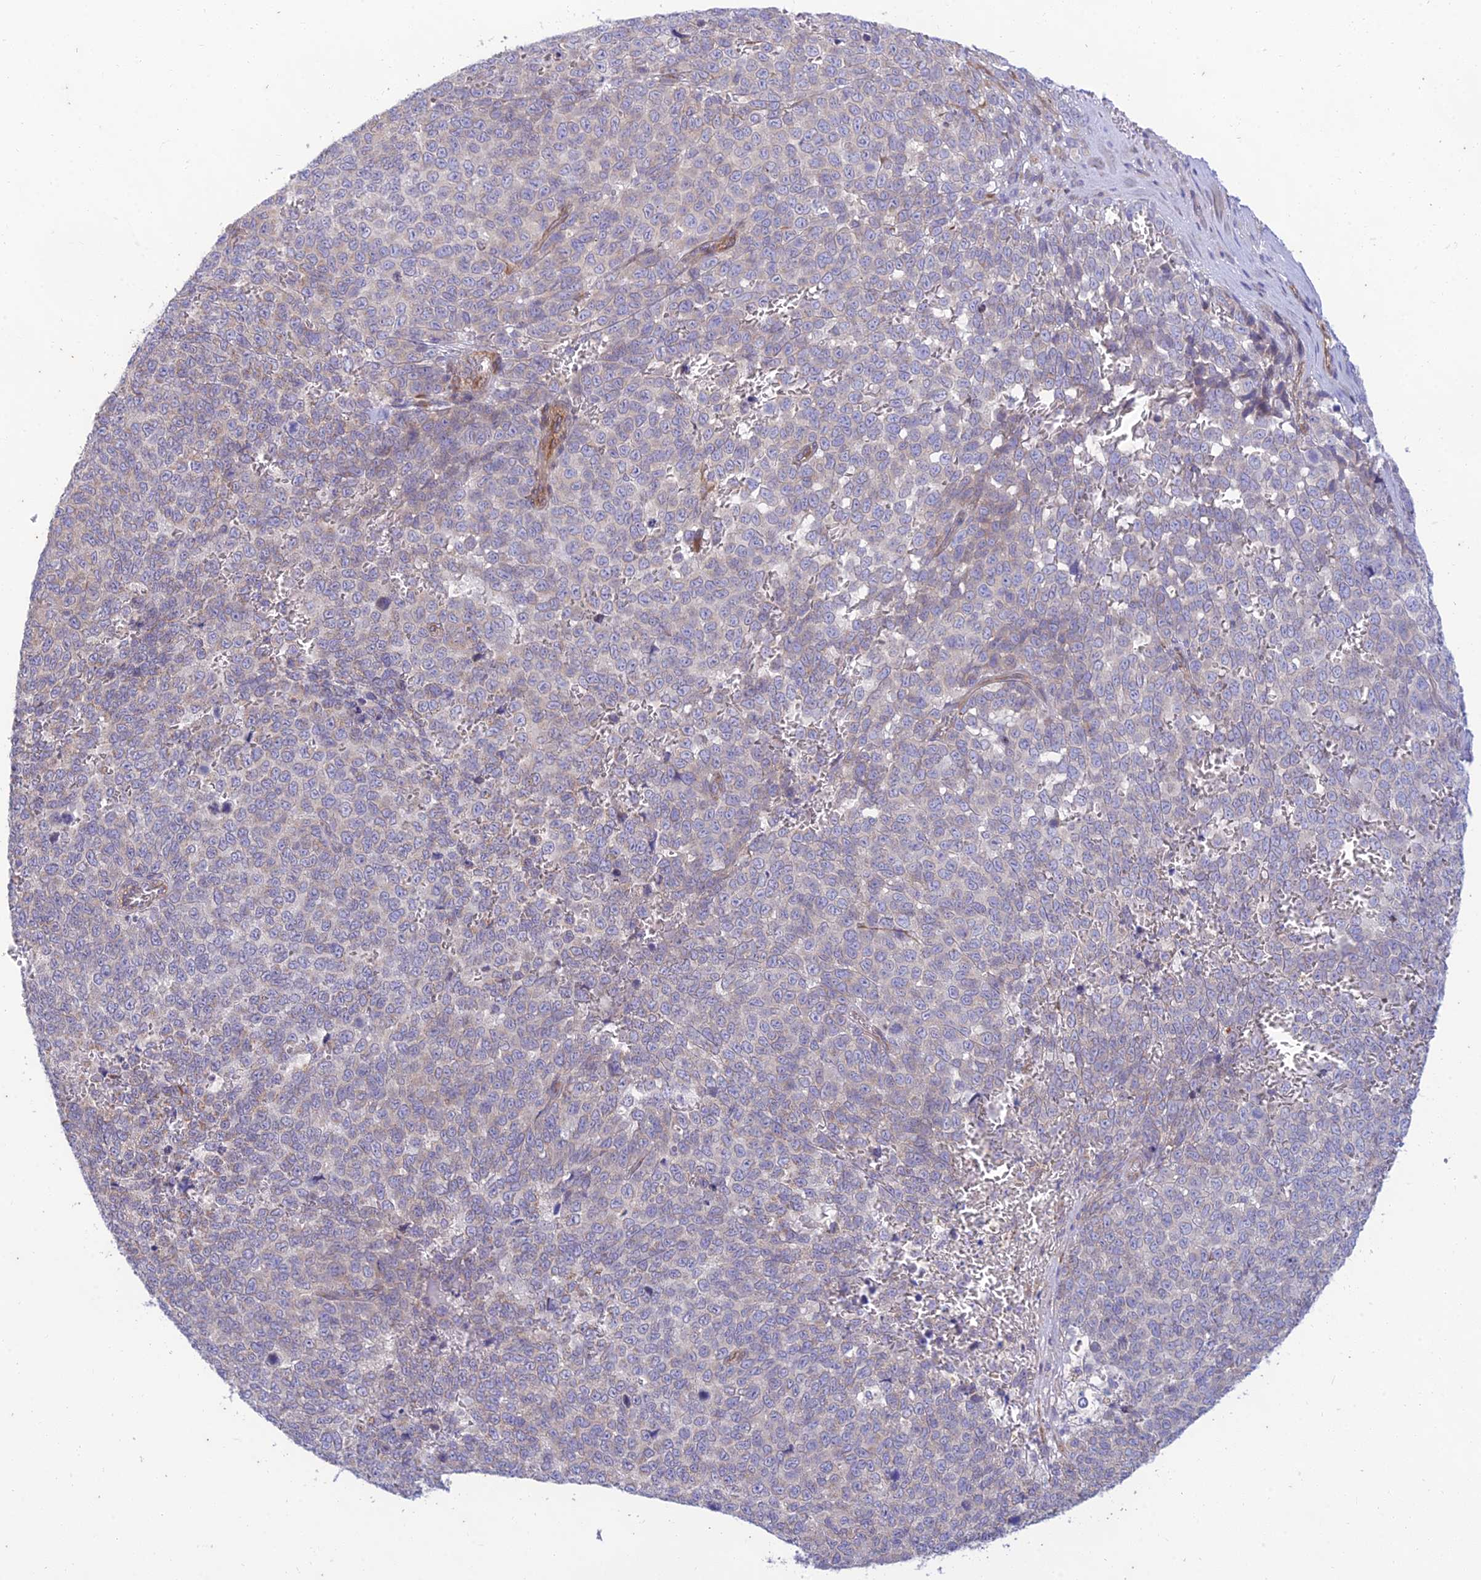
{"staining": {"intensity": "negative", "quantity": "none", "location": "none"}, "tissue": "melanoma", "cell_type": "Tumor cells", "image_type": "cancer", "snomed": [{"axis": "morphology", "description": "Malignant melanoma, NOS"}, {"axis": "topography", "description": "Nose, NOS"}], "caption": "Tumor cells are negative for brown protein staining in melanoma. (Stains: DAB IHC with hematoxylin counter stain, Microscopy: brightfield microscopy at high magnification).", "gene": "PTCD2", "patient": {"sex": "female", "age": 48}}